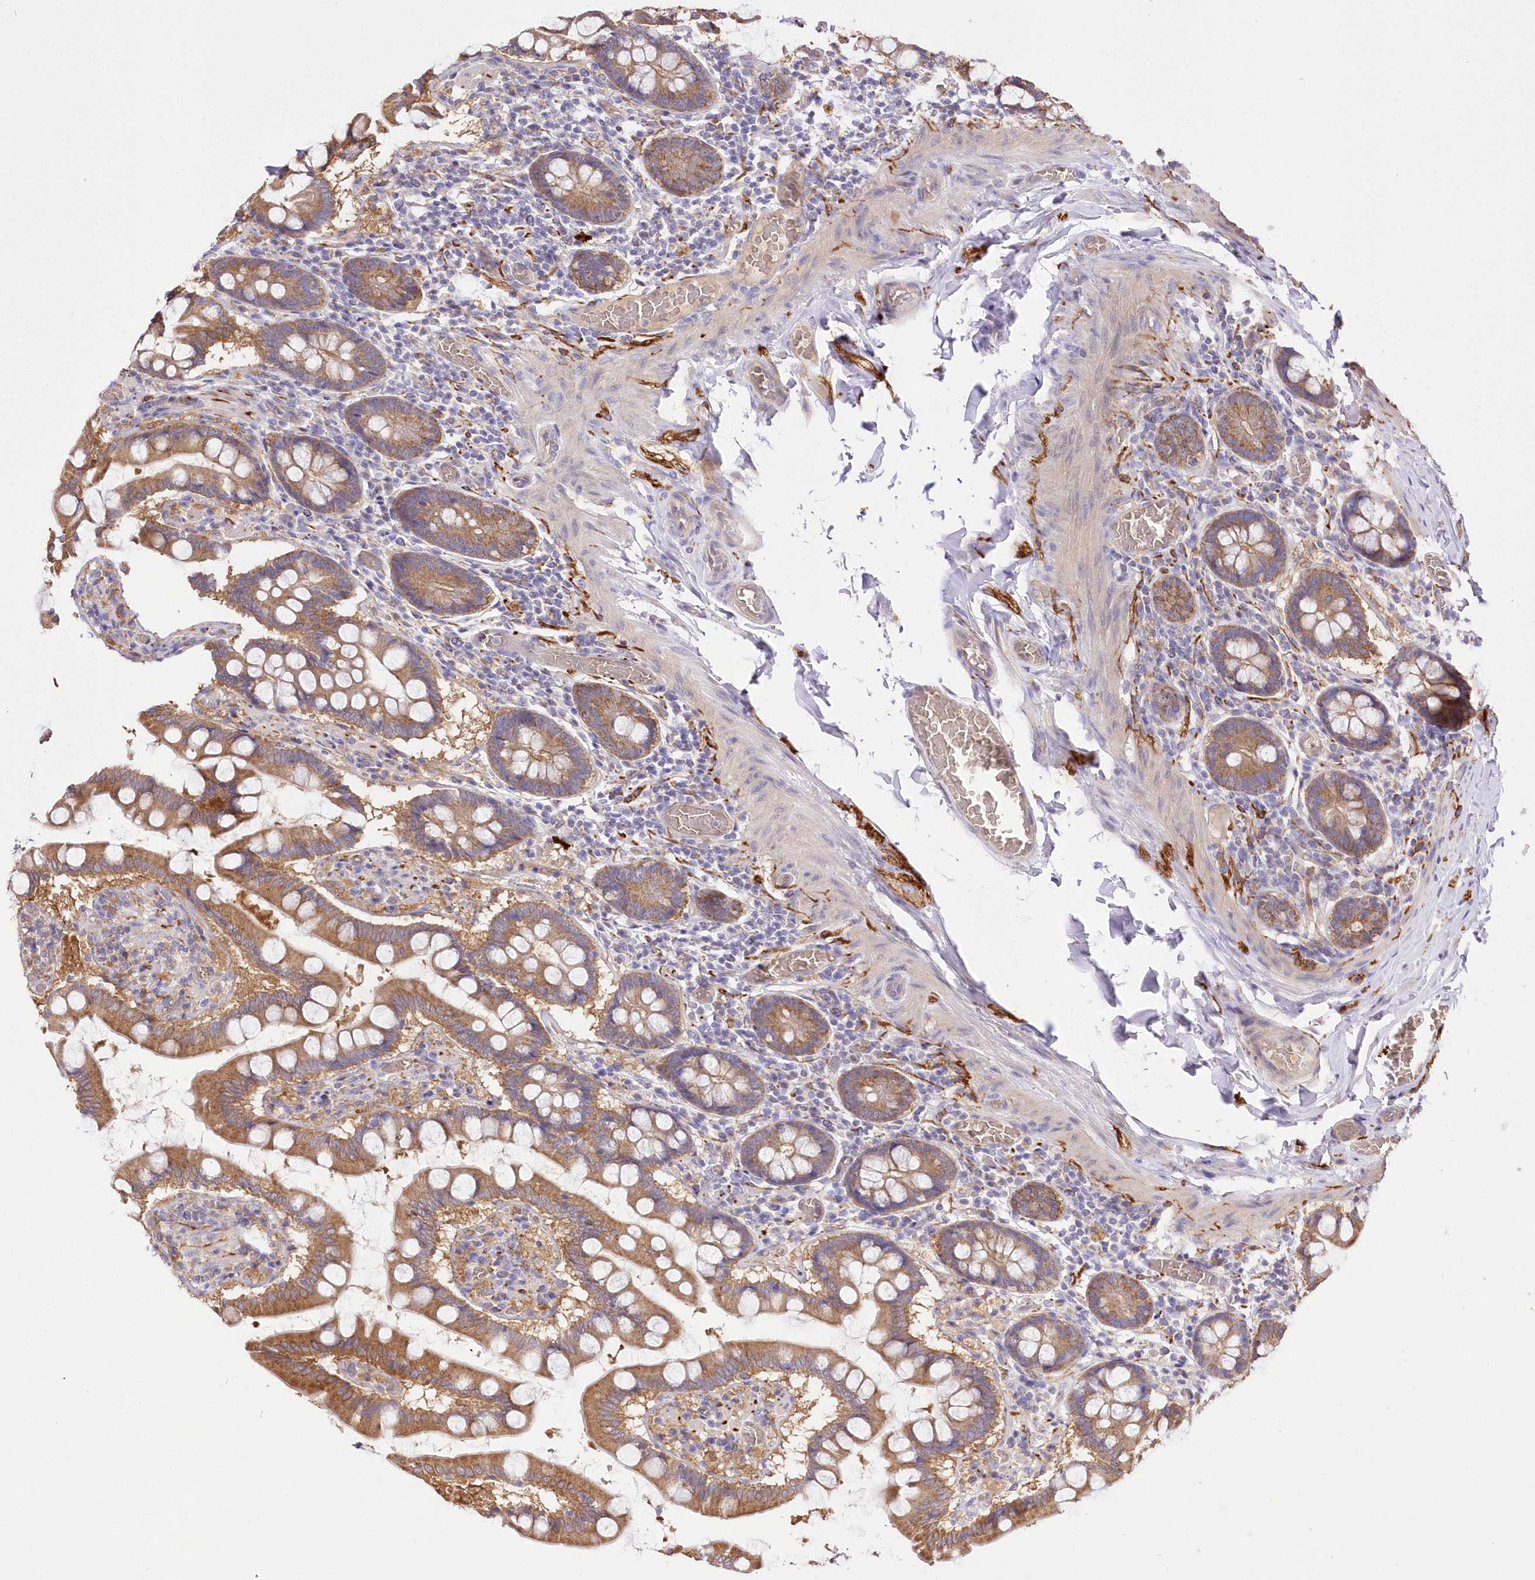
{"staining": {"intensity": "moderate", "quantity": ">75%", "location": "cytoplasmic/membranous"}, "tissue": "small intestine", "cell_type": "Glandular cells", "image_type": "normal", "snomed": [{"axis": "morphology", "description": "Normal tissue, NOS"}, {"axis": "topography", "description": "Small intestine"}], "caption": "Small intestine stained with a brown dye demonstrates moderate cytoplasmic/membranous positive positivity in approximately >75% of glandular cells.", "gene": "FCHO2", "patient": {"sex": "male", "age": 41}}